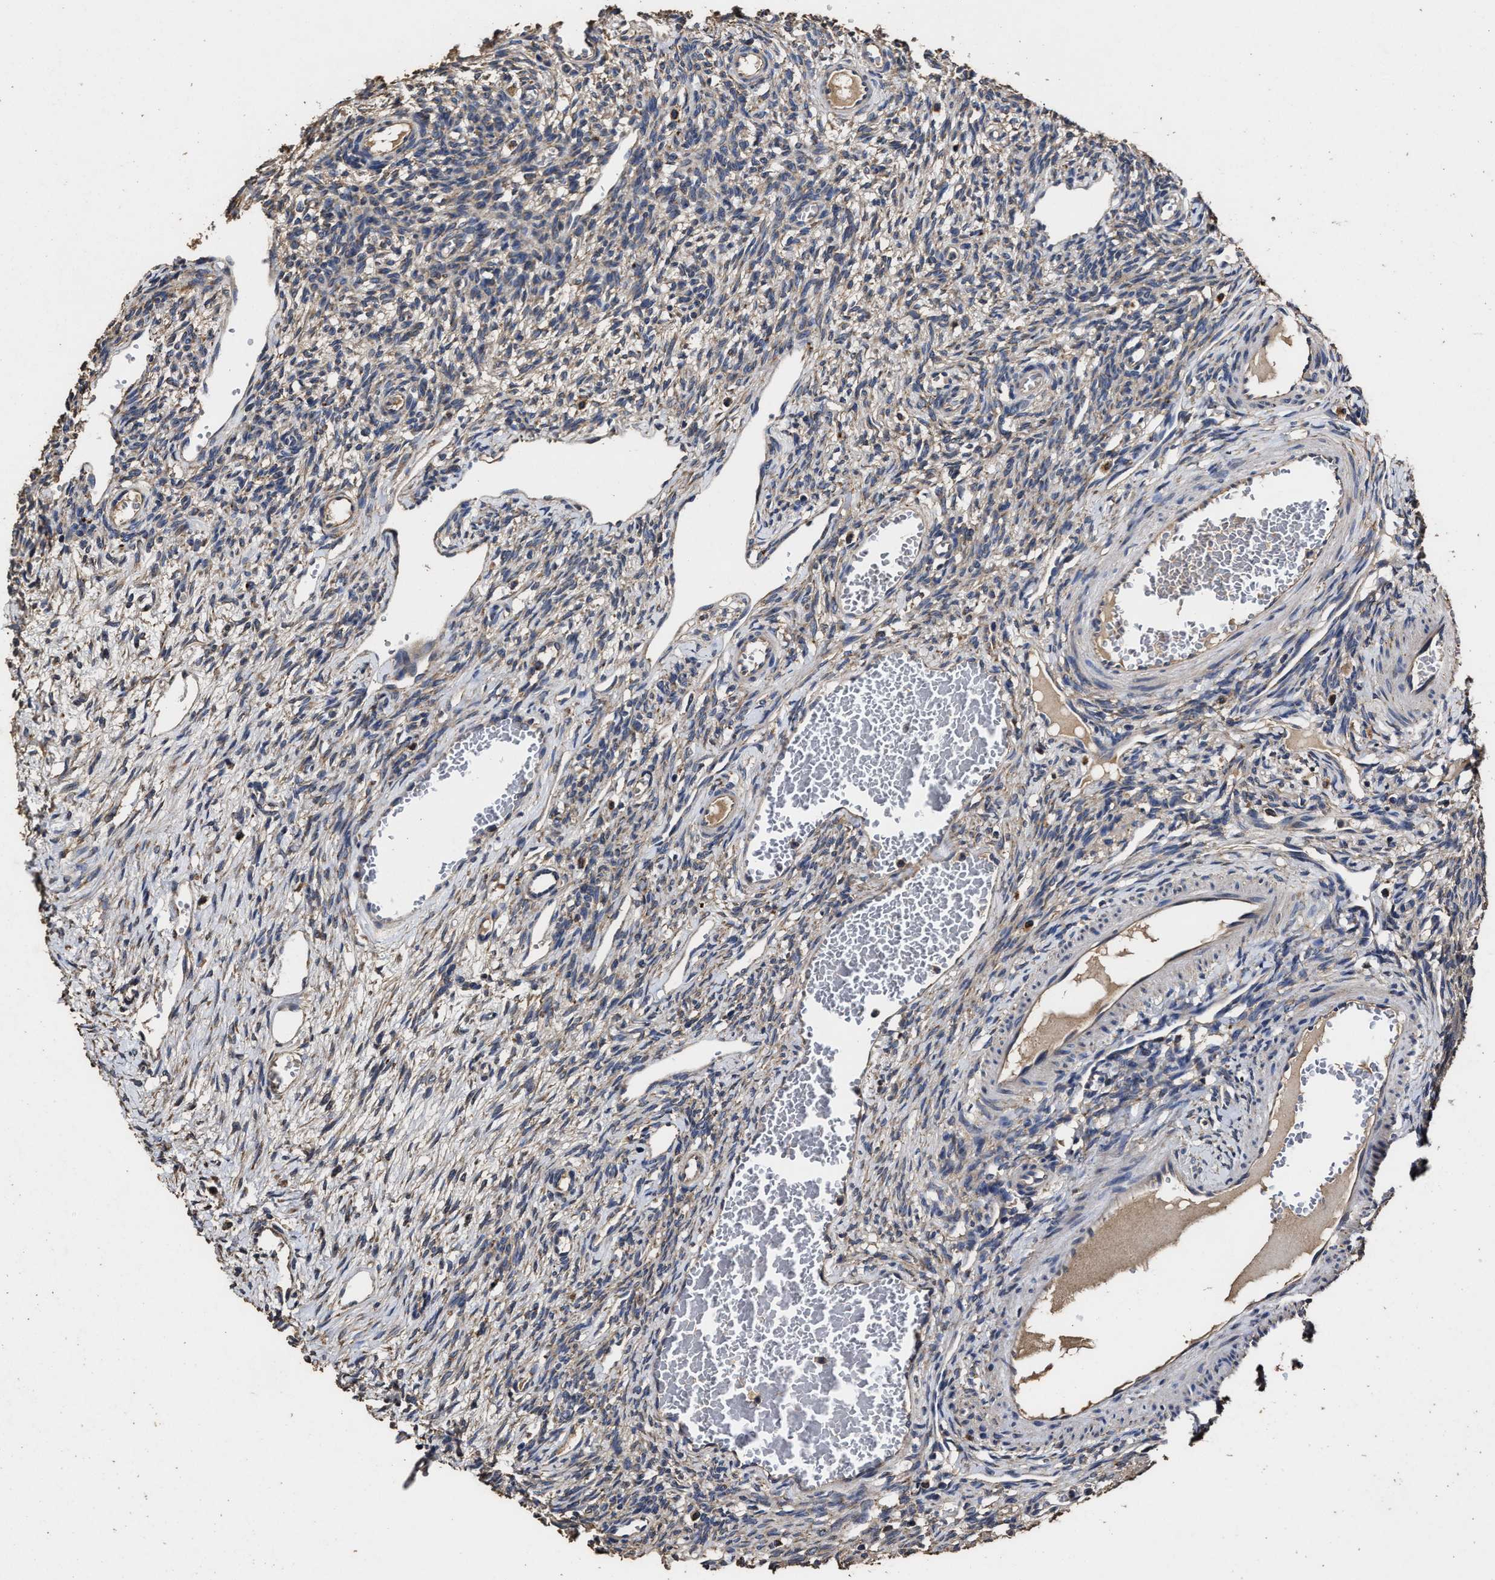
{"staining": {"intensity": "moderate", "quantity": ">75%", "location": "cytoplasmic/membranous"}, "tissue": "ovary", "cell_type": "Follicle cells", "image_type": "normal", "snomed": [{"axis": "morphology", "description": "Normal tissue, NOS"}, {"axis": "topography", "description": "Ovary"}], "caption": "DAB immunohistochemical staining of unremarkable human ovary reveals moderate cytoplasmic/membranous protein staining in approximately >75% of follicle cells.", "gene": "PPM1K", "patient": {"sex": "female", "age": 33}}